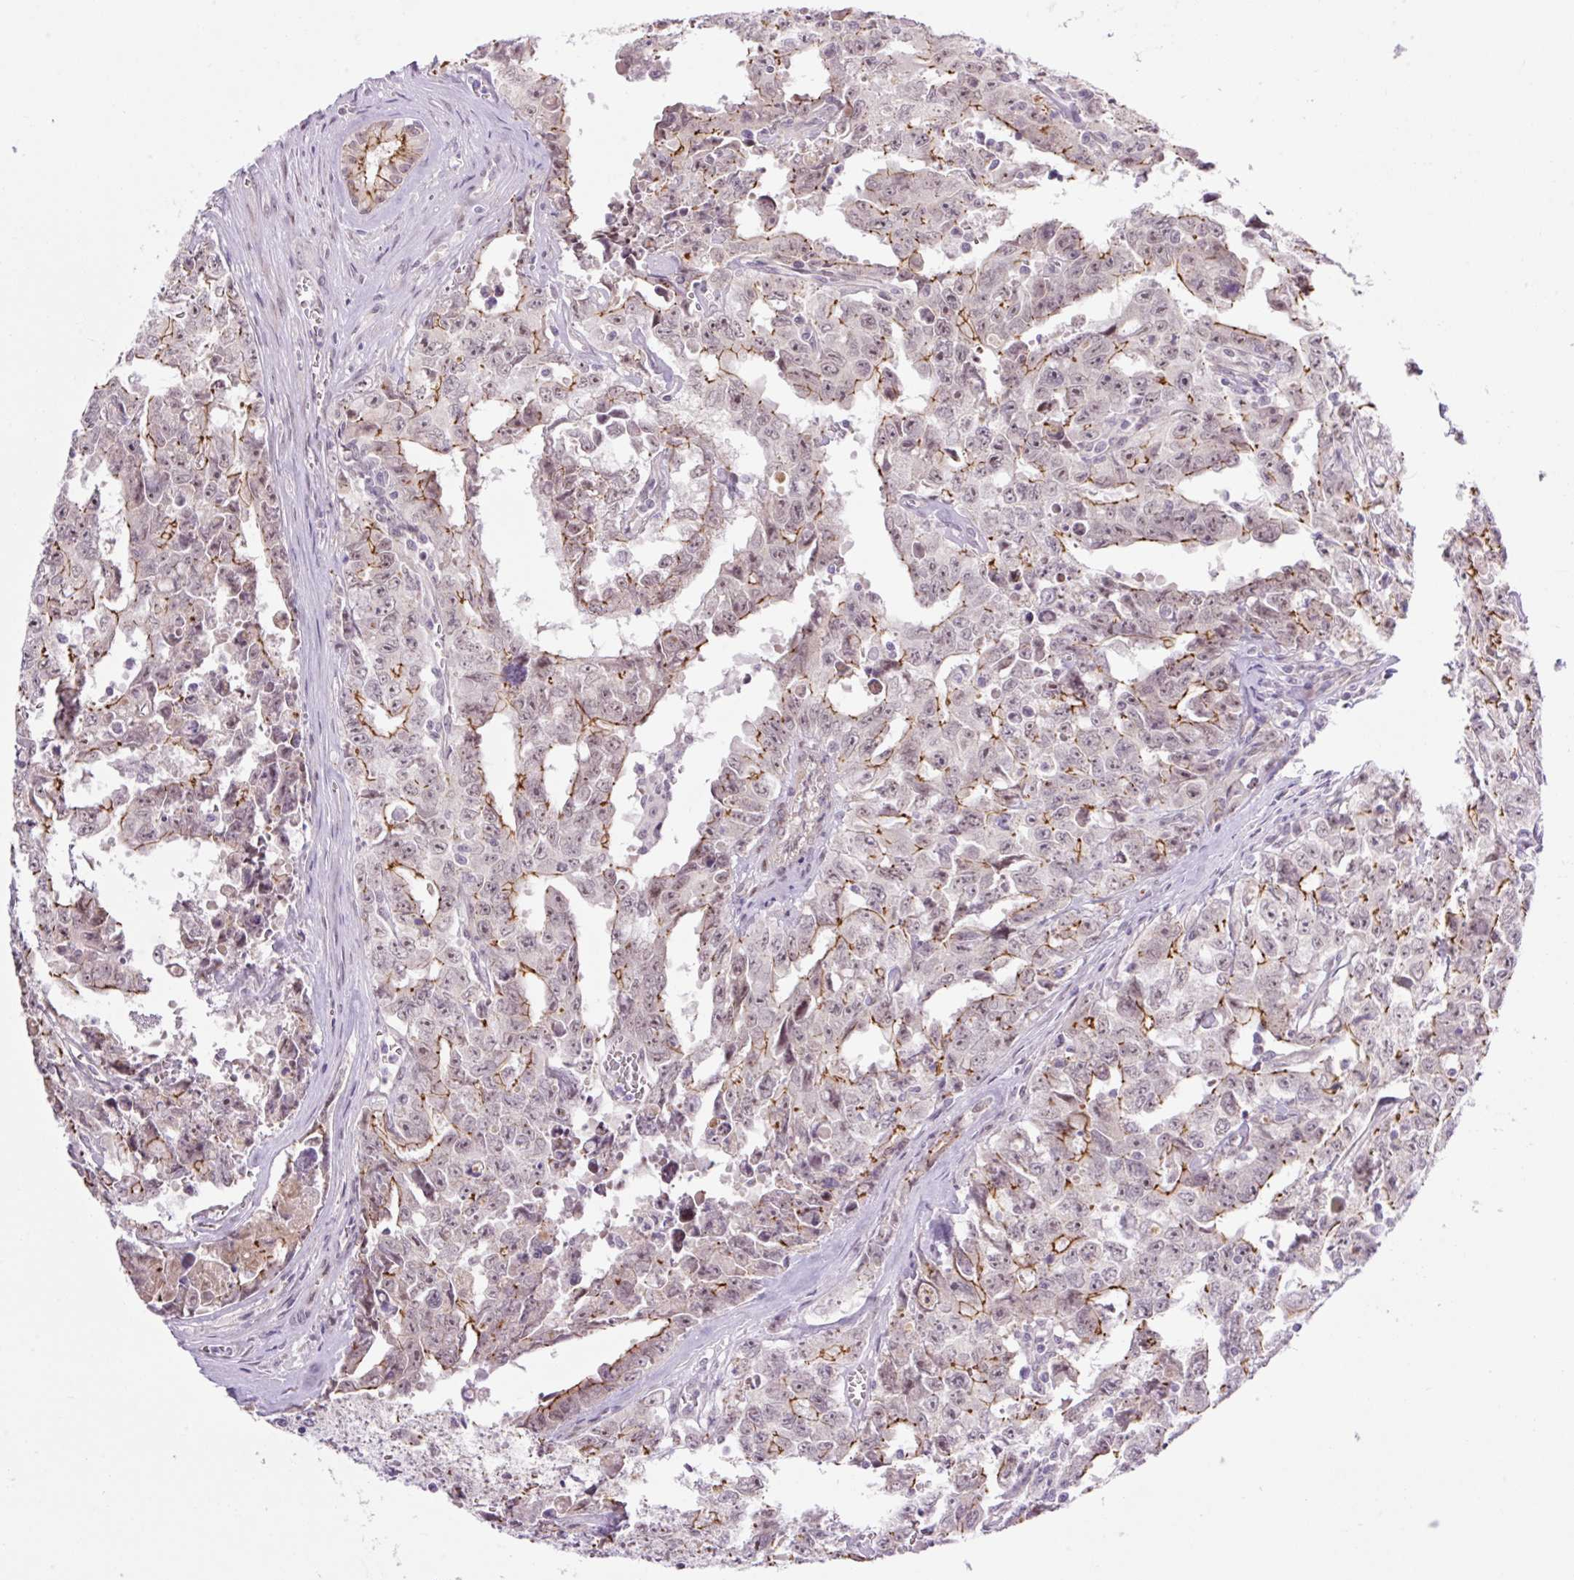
{"staining": {"intensity": "moderate", "quantity": ">75%", "location": "cytoplasmic/membranous,nuclear"}, "tissue": "testis cancer", "cell_type": "Tumor cells", "image_type": "cancer", "snomed": [{"axis": "morphology", "description": "Carcinoma, Embryonal, NOS"}, {"axis": "topography", "description": "Testis"}], "caption": "Approximately >75% of tumor cells in embryonal carcinoma (testis) display moderate cytoplasmic/membranous and nuclear protein expression as visualized by brown immunohistochemical staining.", "gene": "ICE1", "patient": {"sex": "male", "age": 24}}